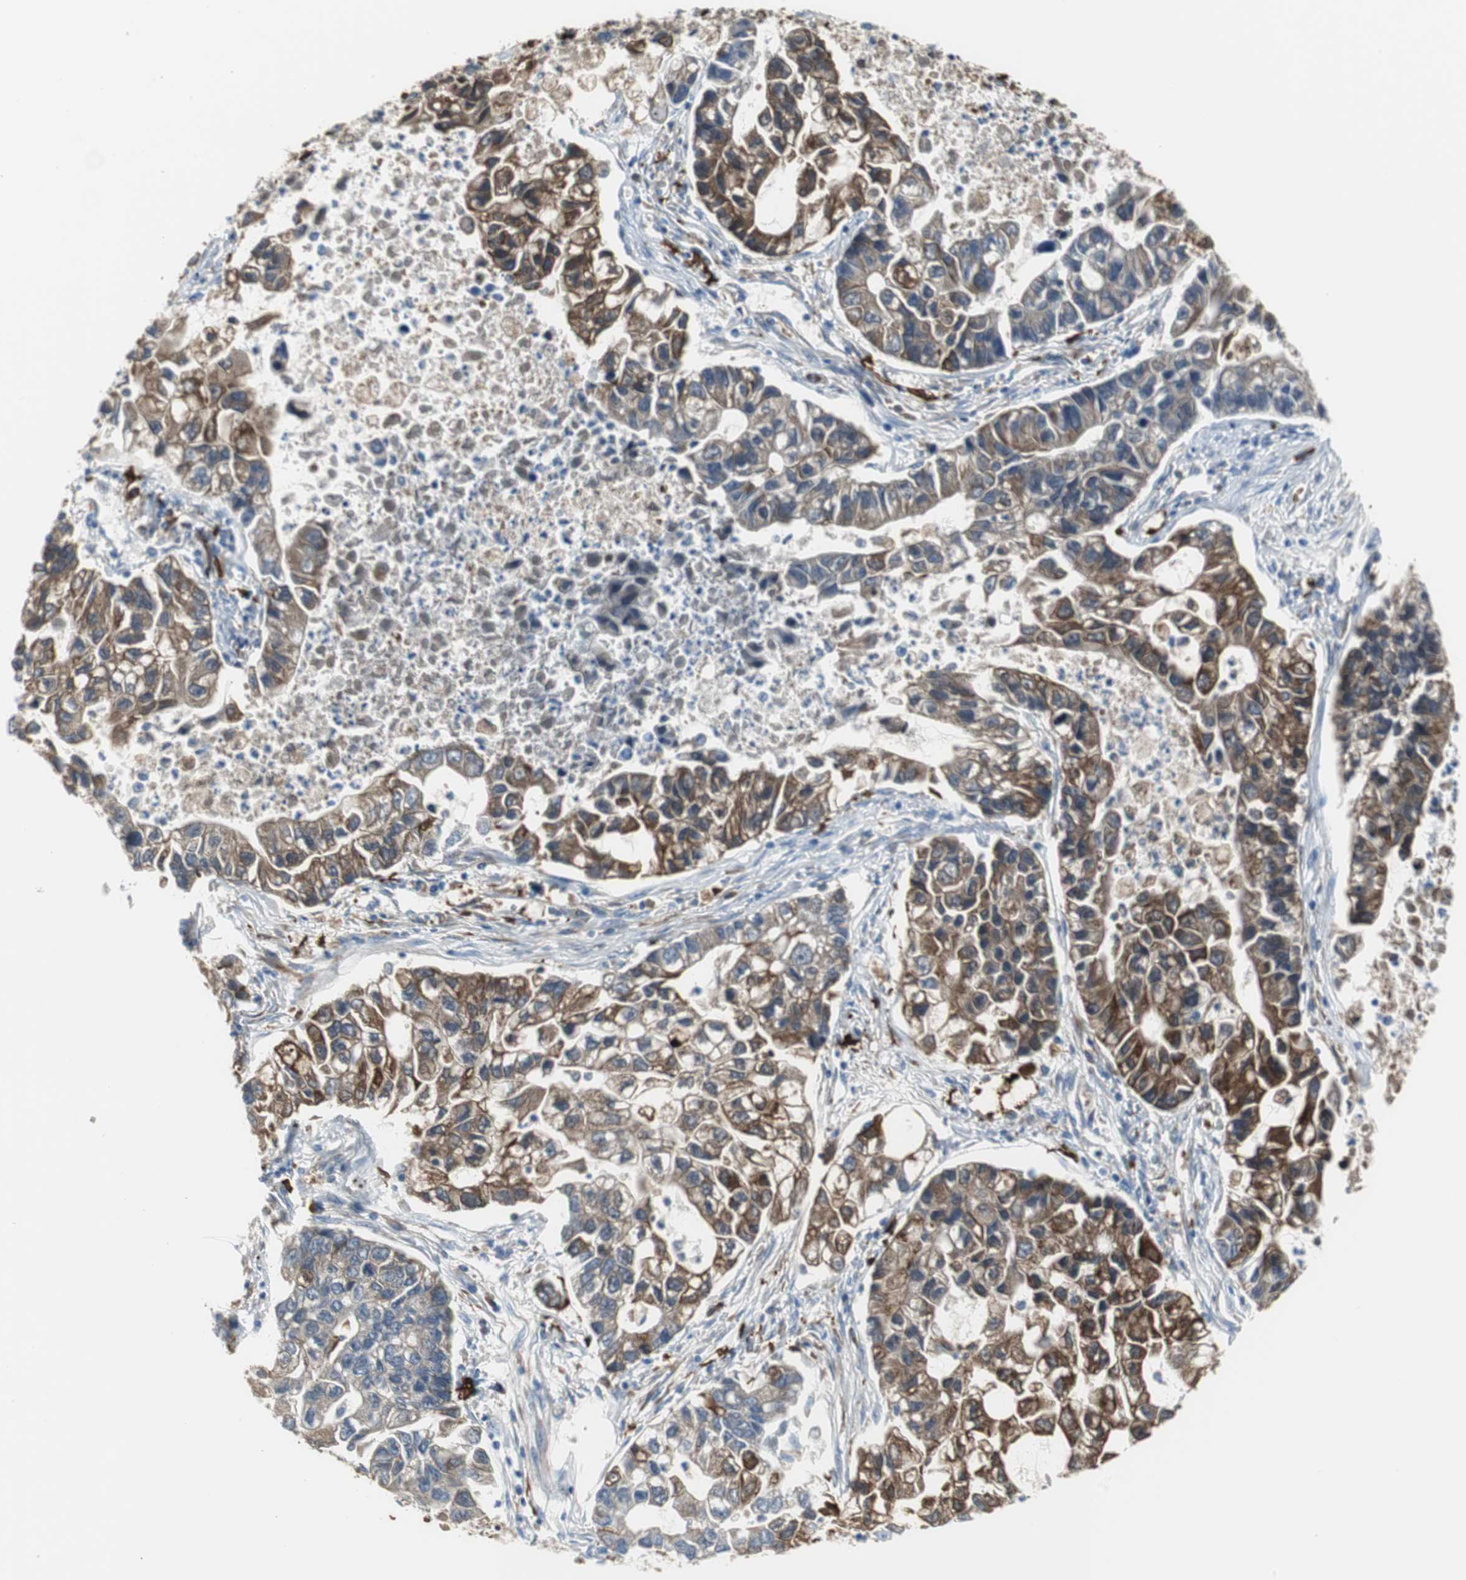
{"staining": {"intensity": "strong", "quantity": "25%-75%", "location": "cytoplasmic/membranous"}, "tissue": "lung cancer", "cell_type": "Tumor cells", "image_type": "cancer", "snomed": [{"axis": "morphology", "description": "Adenocarcinoma, NOS"}, {"axis": "topography", "description": "Lung"}], "caption": "The image shows a brown stain indicating the presence of a protein in the cytoplasmic/membranous of tumor cells in lung adenocarcinoma. Nuclei are stained in blue.", "gene": "APCS", "patient": {"sex": "female", "age": 51}}